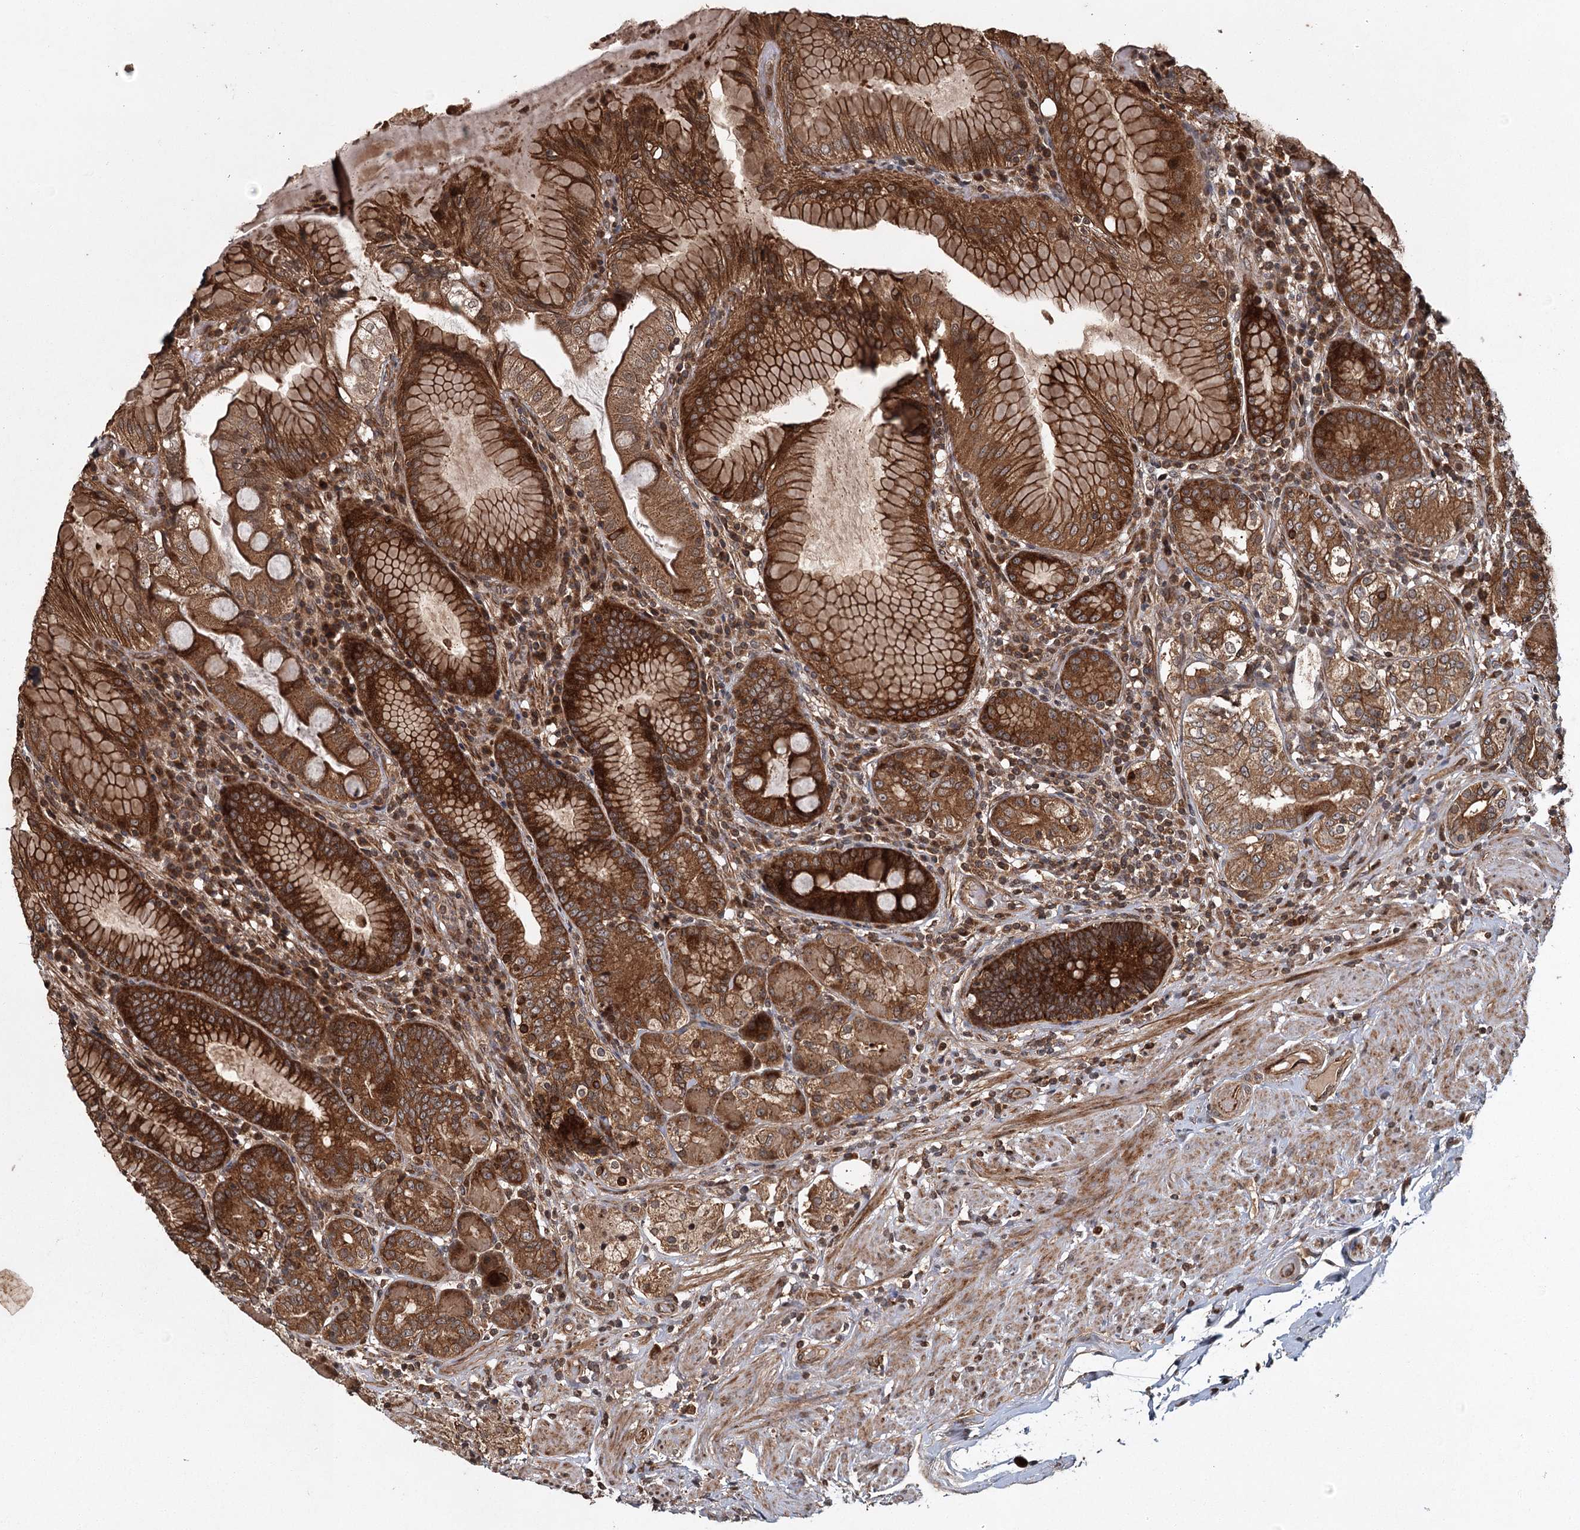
{"staining": {"intensity": "strong", "quantity": ">75%", "location": "cytoplasmic/membranous"}, "tissue": "stomach", "cell_type": "Glandular cells", "image_type": "normal", "snomed": [{"axis": "morphology", "description": "Normal tissue, NOS"}, {"axis": "topography", "description": "Stomach, upper"}, {"axis": "topography", "description": "Stomach, lower"}], "caption": "Immunohistochemical staining of normal stomach exhibits high levels of strong cytoplasmic/membranous expression in about >75% of glandular cells. The staining was performed using DAB (3,3'-diaminobenzidine) to visualize the protein expression in brown, while the nuclei were stained in blue with hematoxylin (Magnification: 20x).", "gene": "RPAP3", "patient": {"sex": "female", "age": 76}}